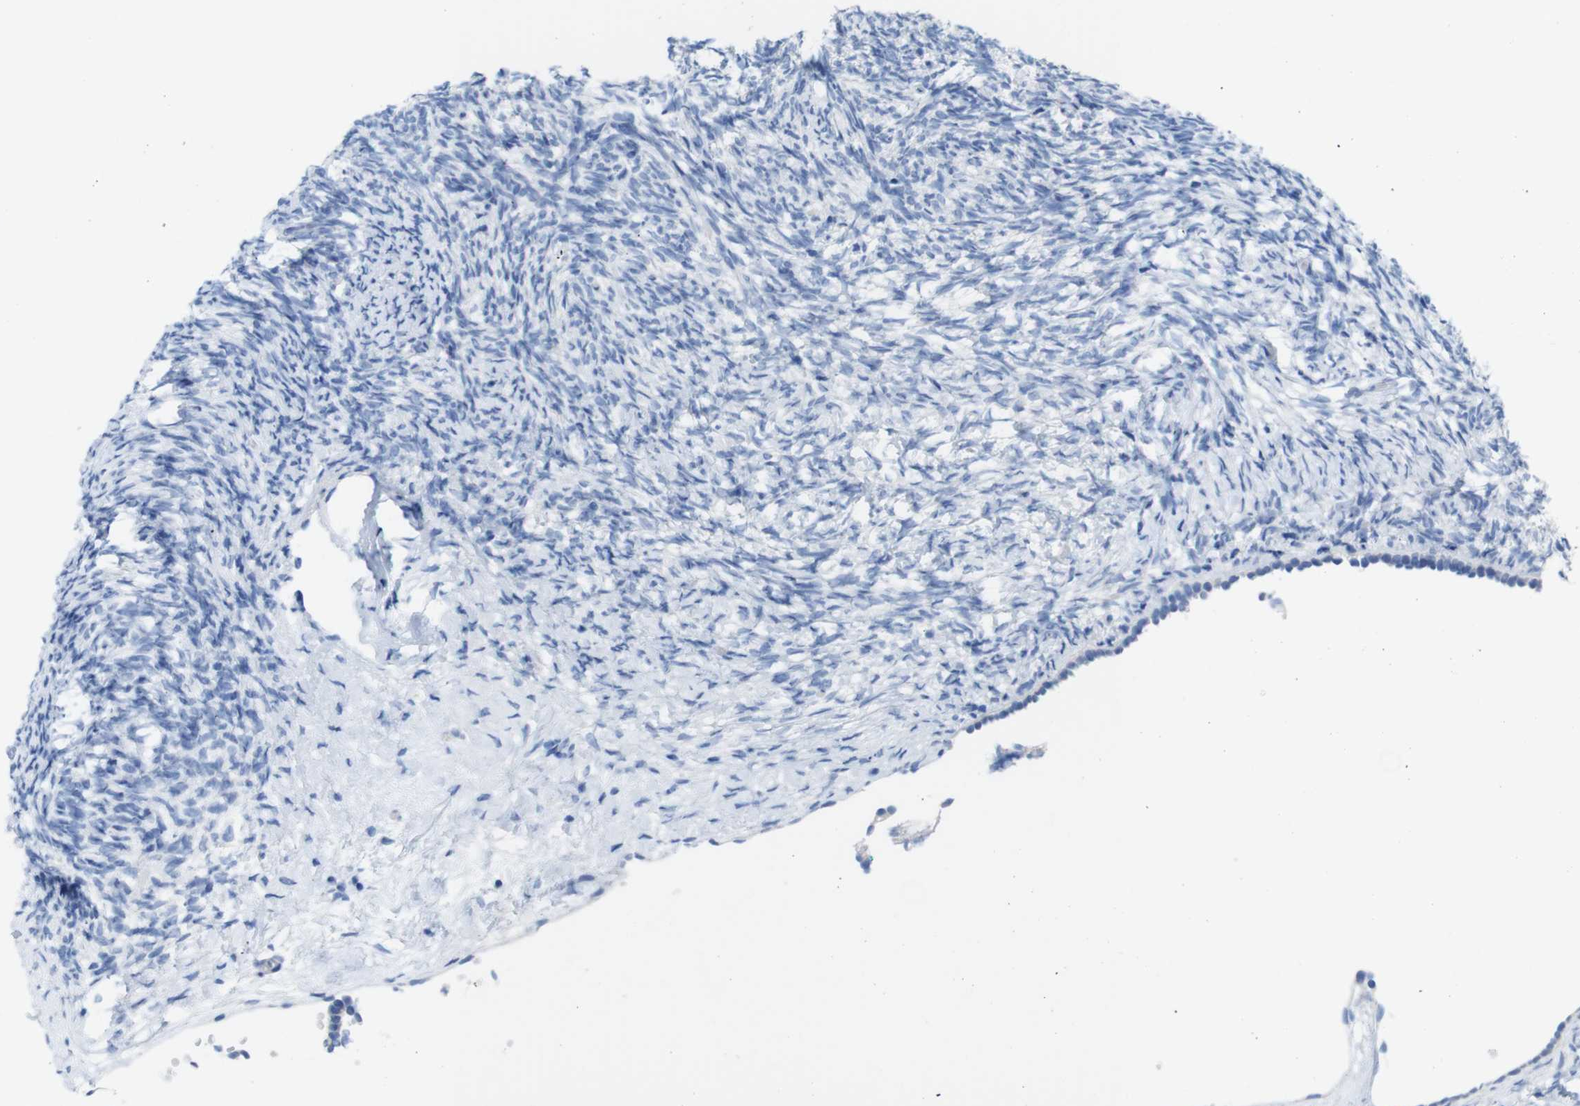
{"staining": {"intensity": "negative", "quantity": "none", "location": "none"}, "tissue": "ovary", "cell_type": "Follicle cells", "image_type": "normal", "snomed": [{"axis": "morphology", "description": "Normal tissue, NOS"}, {"axis": "topography", "description": "Ovary"}], "caption": "This image is of benign ovary stained with immunohistochemistry to label a protein in brown with the nuclei are counter-stained blue. There is no staining in follicle cells.", "gene": "LAG3", "patient": {"sex": "female", "age": 60}}